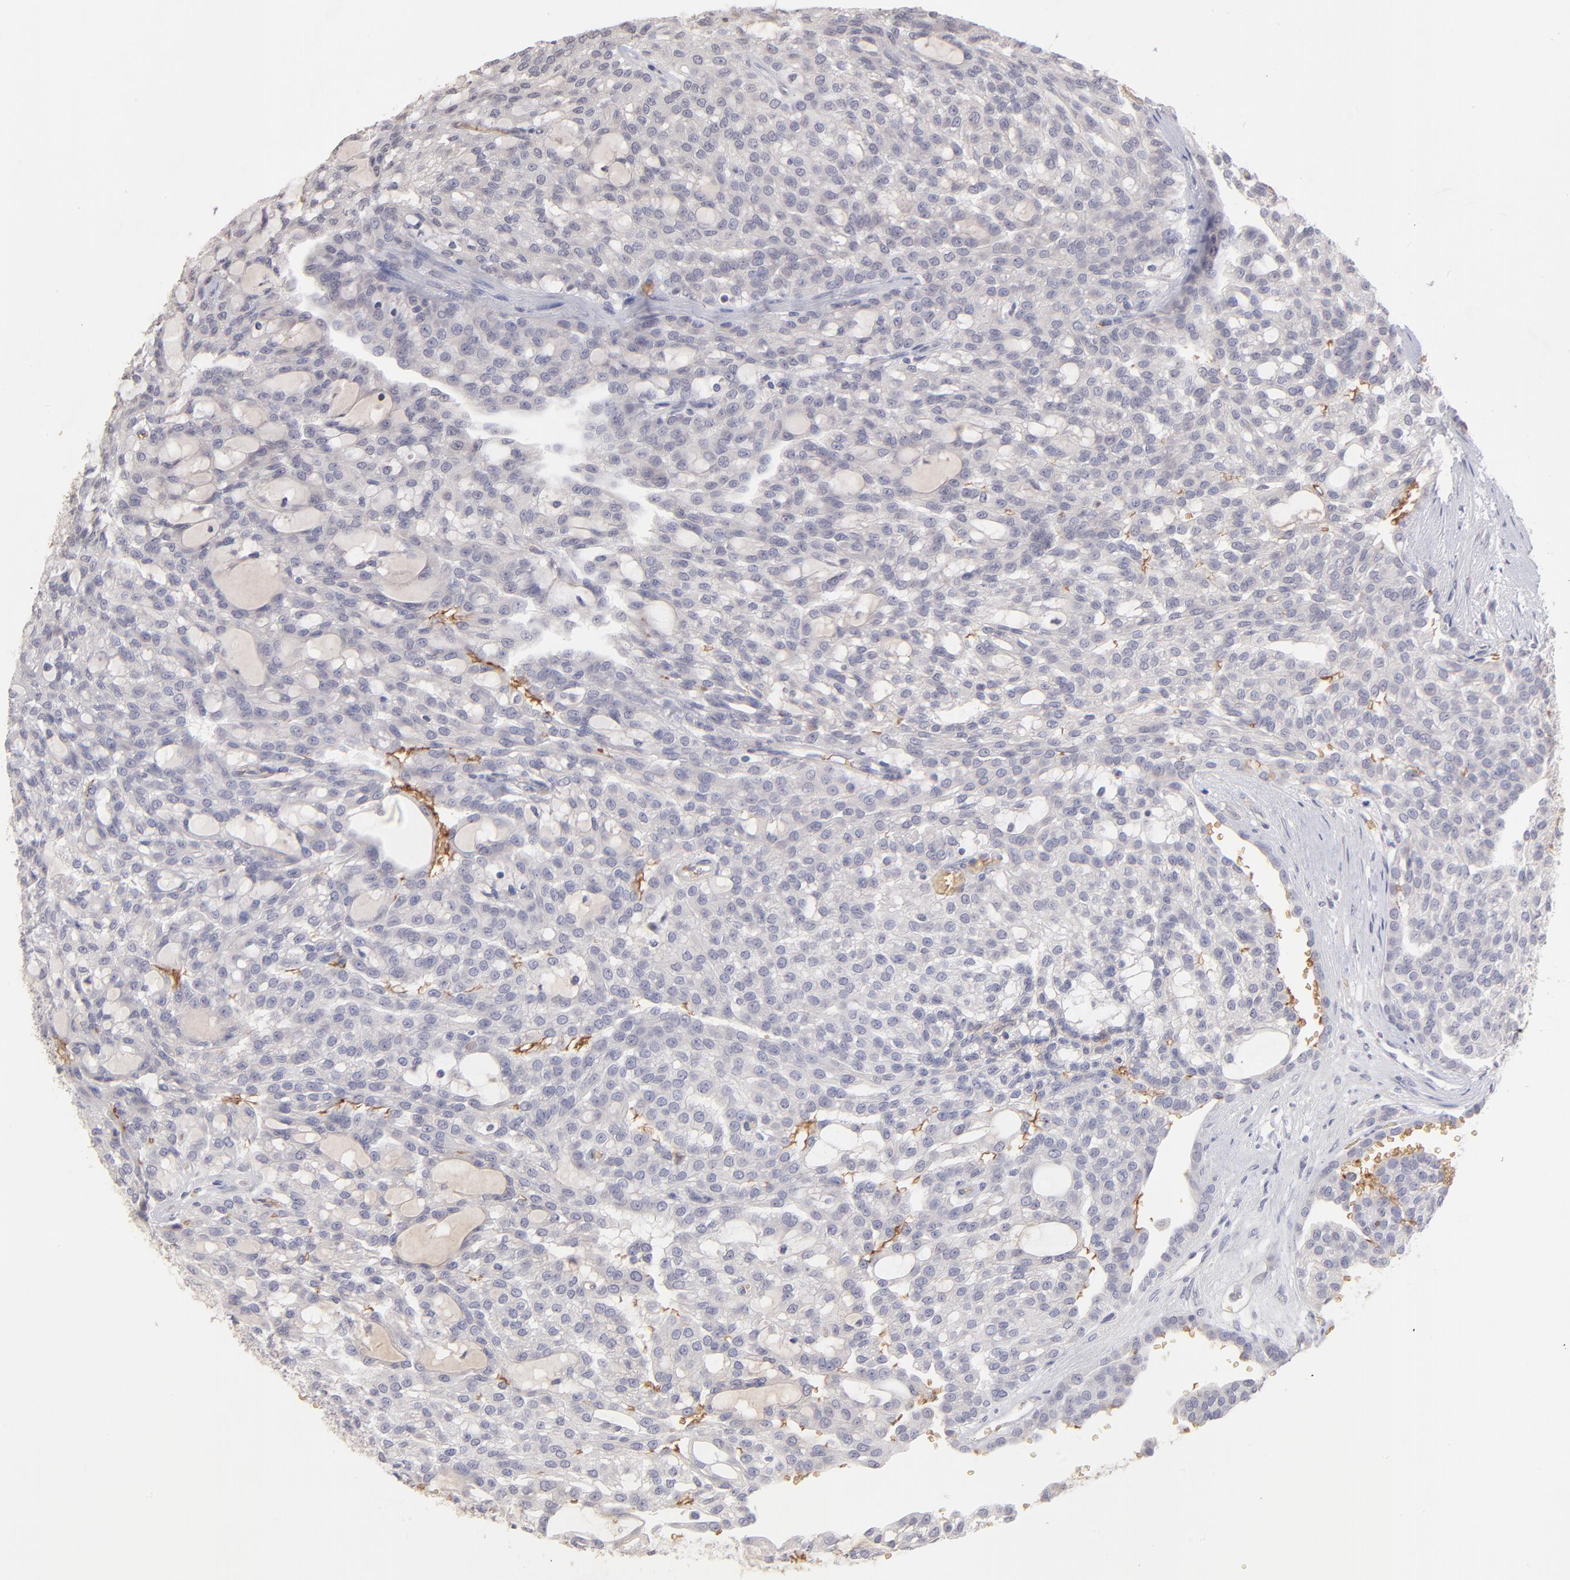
{"staining": {"intensity": "negative", "quantity": "none", "location": "none"}, "tissue": "renal cancer", "cell_type": "Tumor cells", "image_type": "cancer", "snomed": [{"axis": "morphology", "description": "Adenocarcinoma, NOS"}, {"axis": "topography", "description": "Kidney"}], "caption": "High power microscopy histopathology image of an IHC image of renal adenocarcinoma, revealing no significant staining in tumor cells.", "gene": "F13B", "patient": {"sex": "male", "age": 63}}